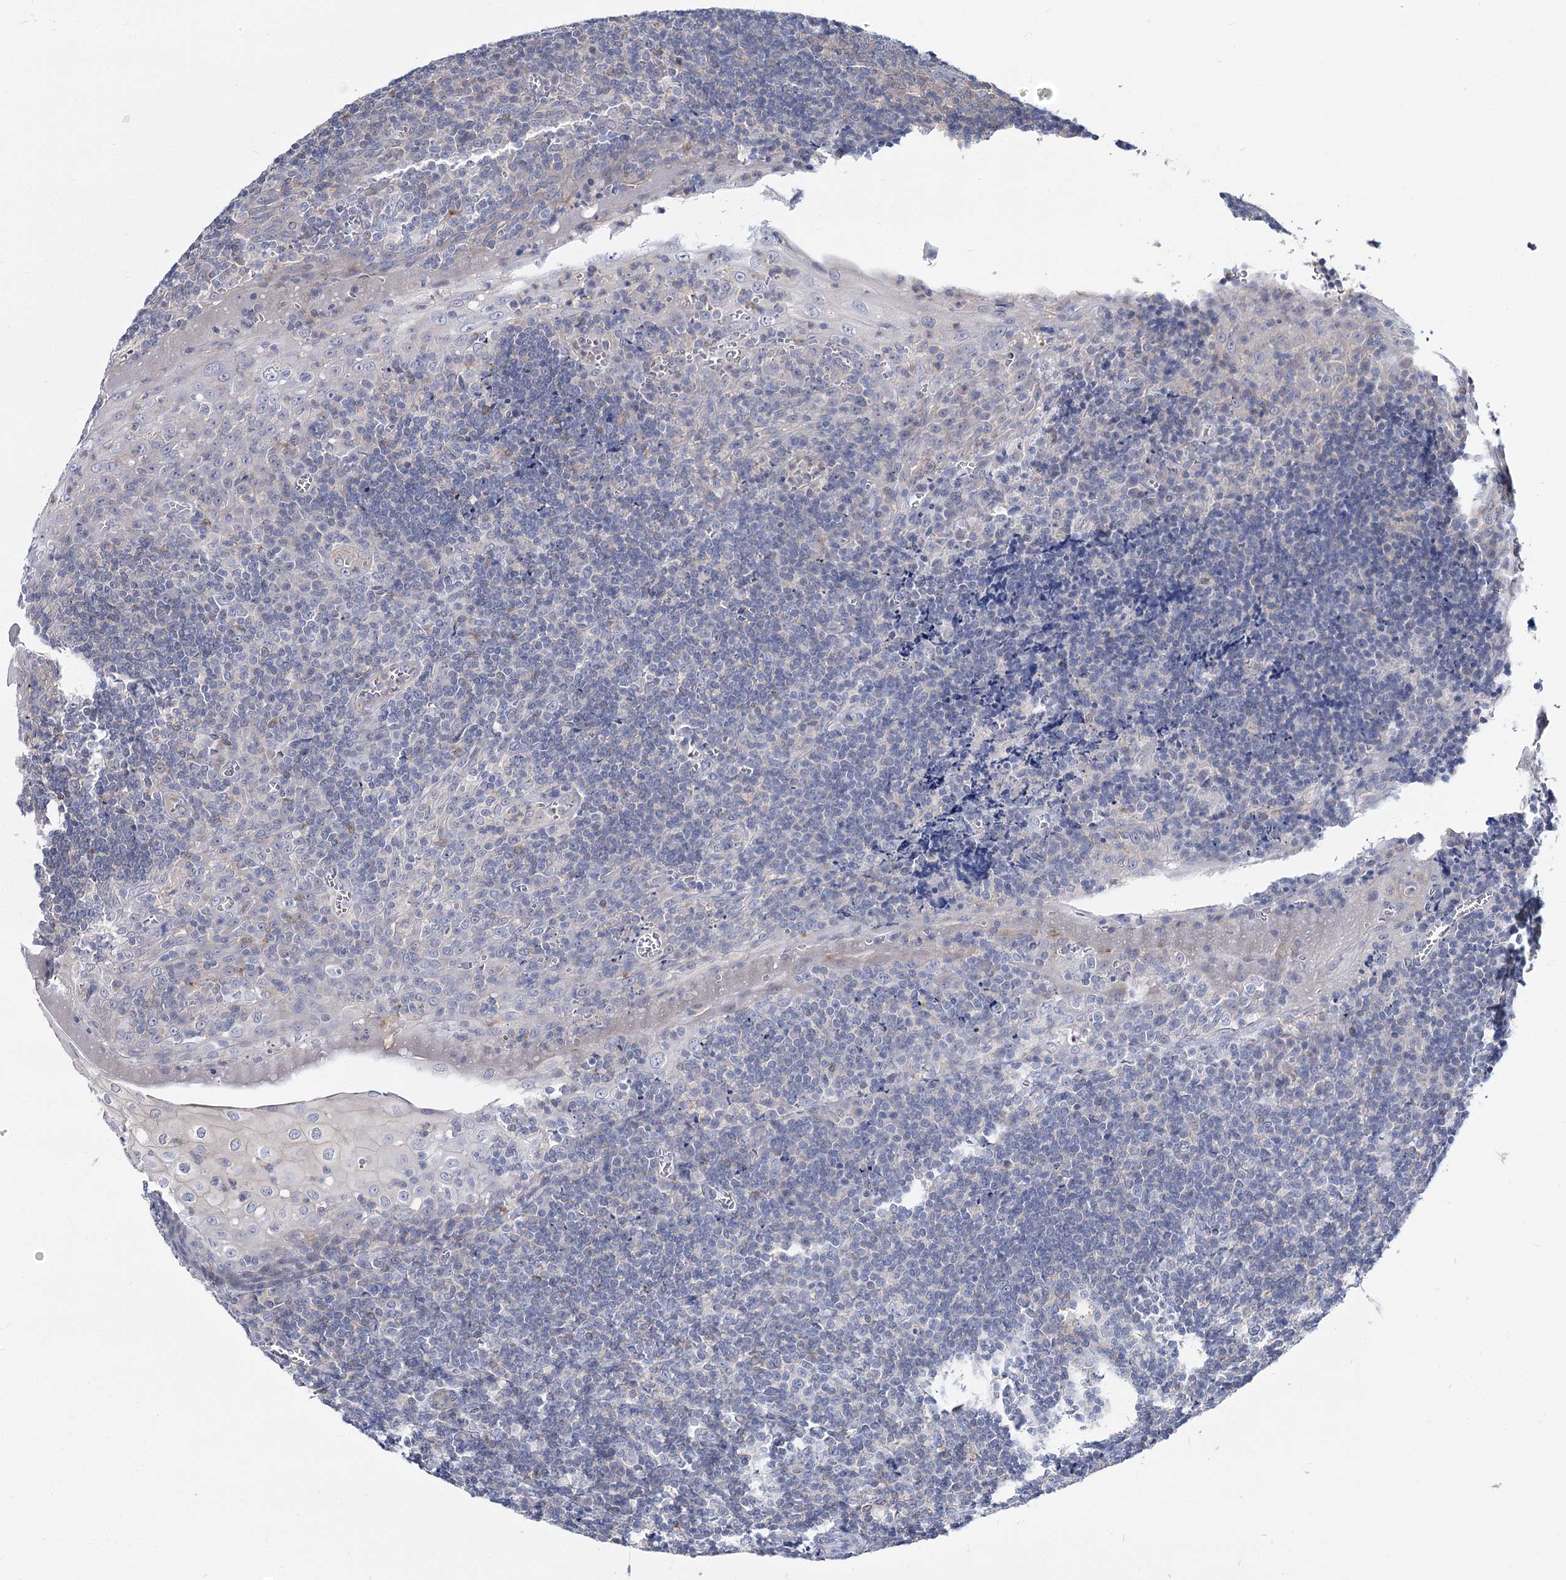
{"staining": {"intensity": "negative", "quantity": "none", "location": "none"}, "tissue": "tonsil", "cell_type": "Germinal center cells", "image_type": "normal", "snomed": [{"axis": "morphology", "description": "Normal tissue, NOS"}, {"axis": "topography", "description": "Tonsil"}], "caption": "Histopathology image shows no protein expression in germinal center cells of unremarkable tonsil. (Immunohistochemistry (ihc), brightfield microscopy, high magnification).", "gene": "UGP2", "patient": {"sex": "male", "age": 37}}